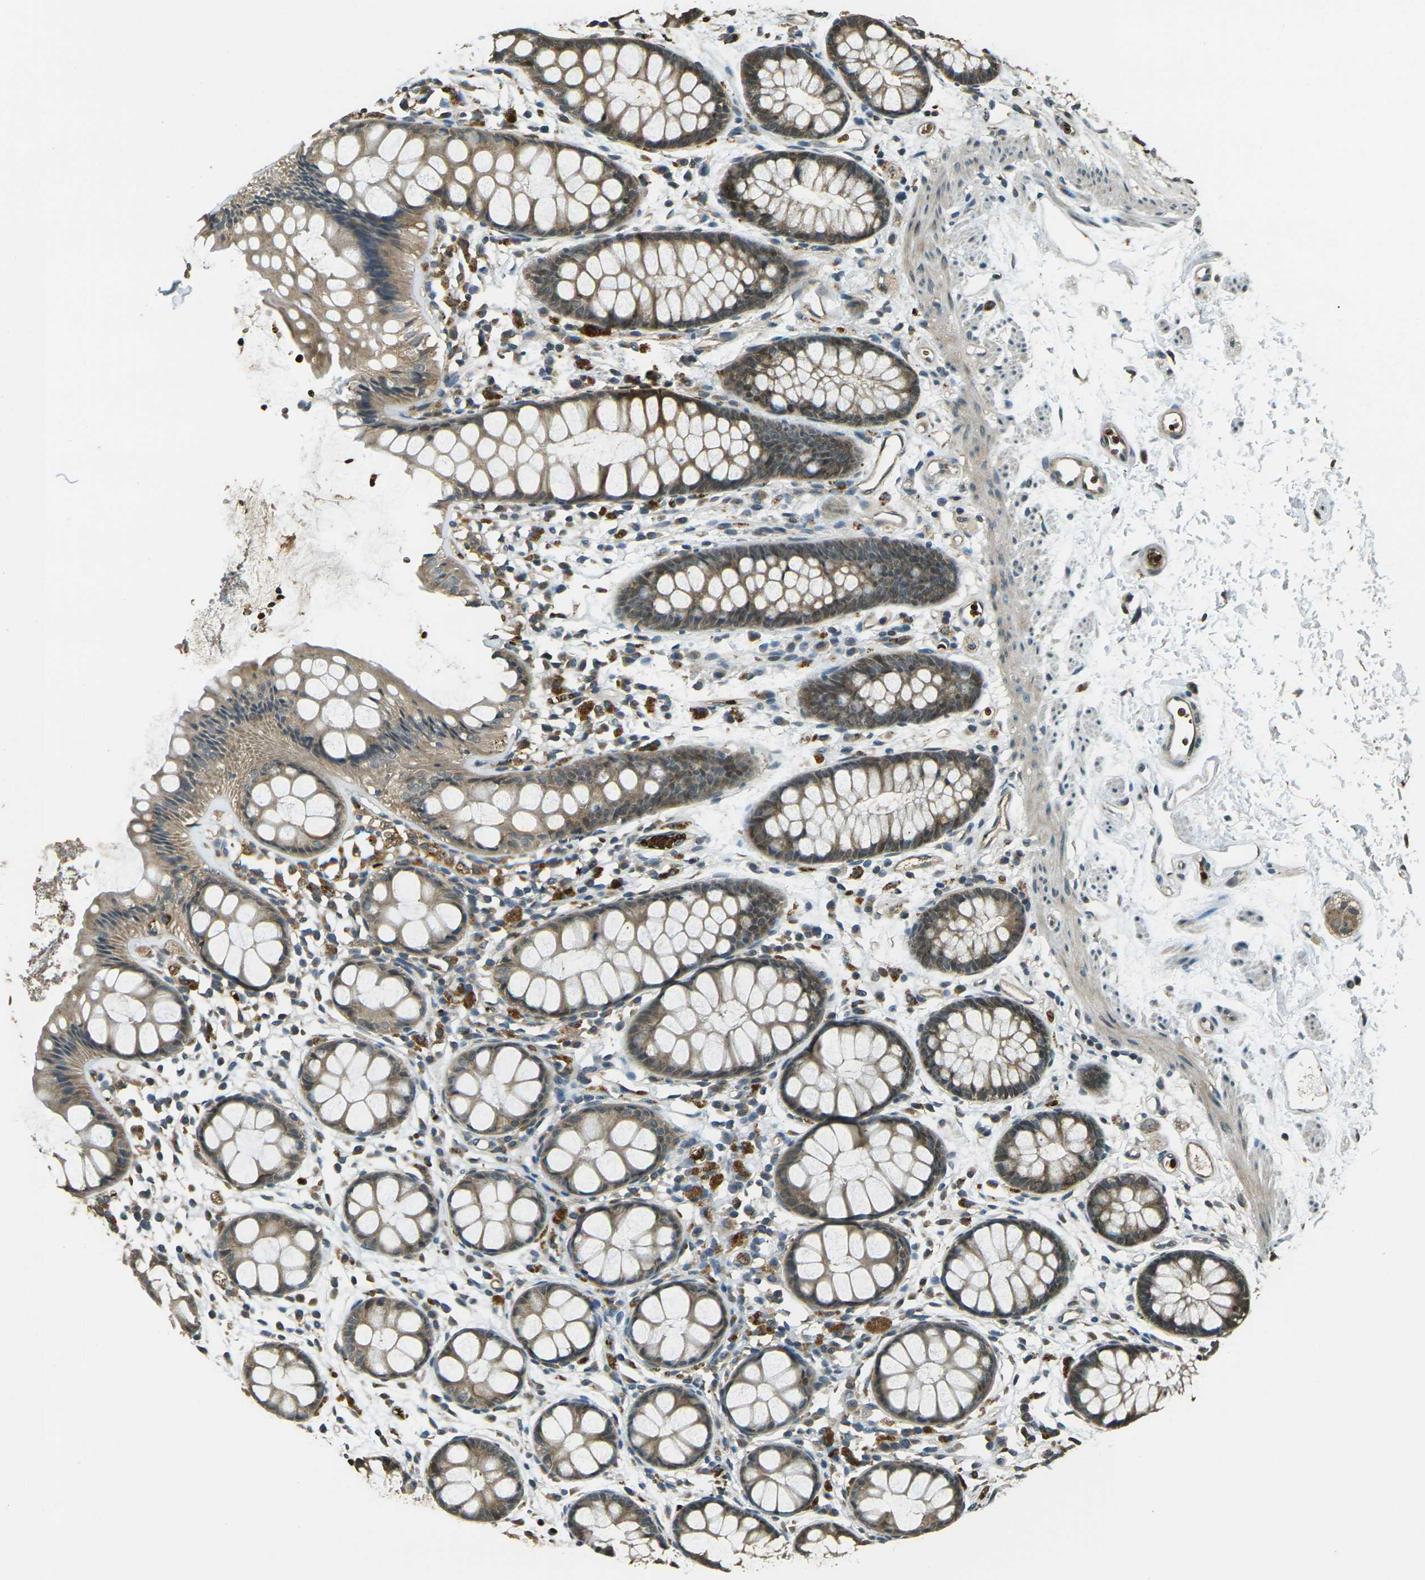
{"staining": {"intensity": "moderate", "quantity": ">75%", "location": "cytoplasmic/membranous"}, "tissue": "rectum", "cell_type": "Glandular cells", "image_type": "normal", "snomed": [{"axis": "morphology", "description": "Normal tissue, NOS"}, {"axis": "topography", "description": "Rectum"}], "caption": "Immunohistochemistry image of benign rectum: human rectum stained using IHC displays medium levels of moderate protein expression localized specifically in the cytoplasmic/membranous of glandular cells, appearing as a cytoplasmic/membranous brown color.", "gene": "TOR1A", "patient": {"sex": "female", "age": 66}}